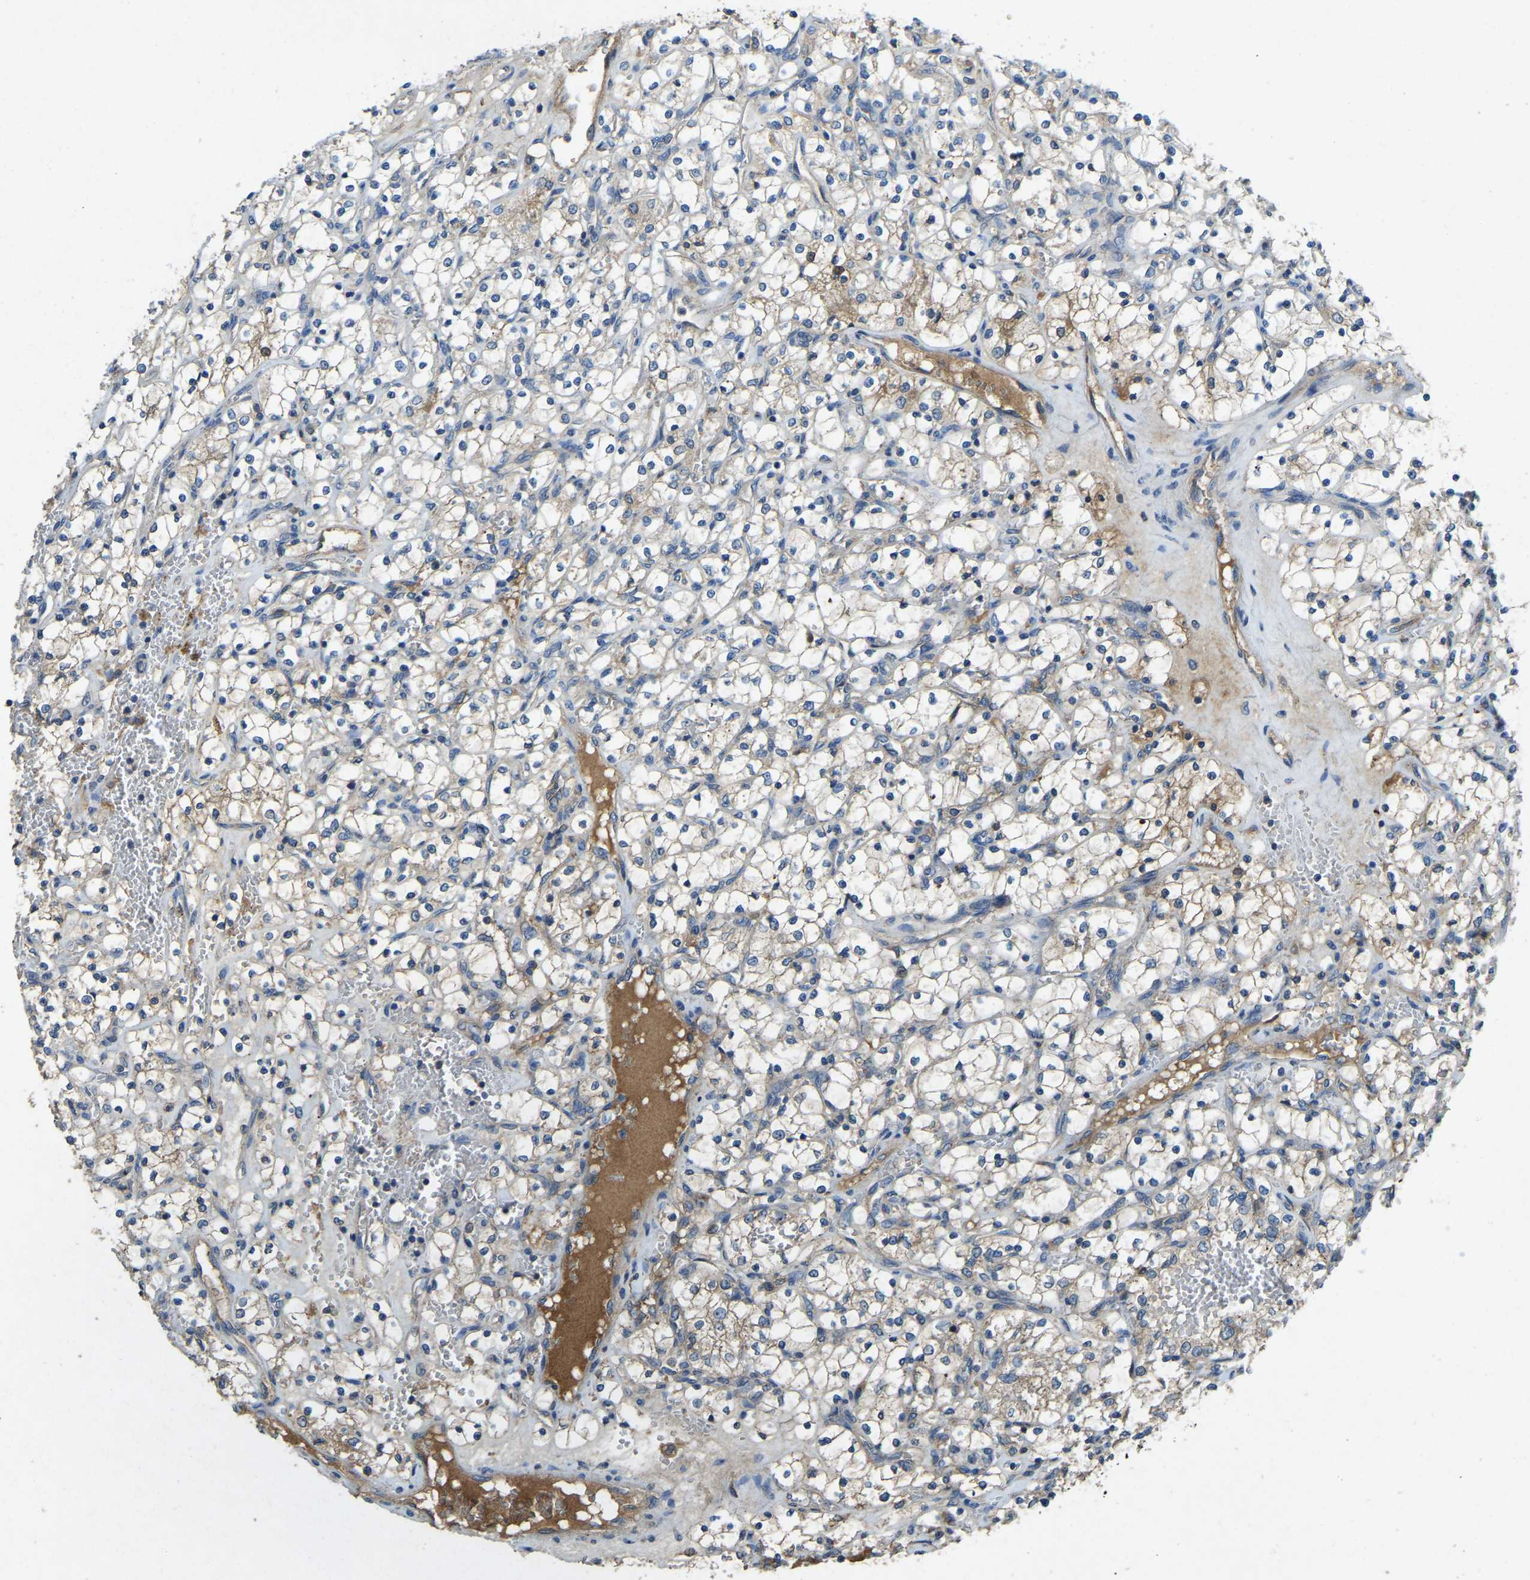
{"staining": {"intensity": "weak", "quantity": "25%-75%", "location": "cytoplasmic/membranous"}, "tissue": "renal cancer", "cell_type": "Tumor cells", "image_type": "cancer", "snomed": [{"axis": "morphology", "description": "Adenocarcinoma, NOS"}, {"axis": "topography", "description": "Kidney"}], "caption": "Protein expression analysis of adenocarcinoma (renal) exhibits weak cytoplasmic/membranous staining in about 25%-75% of tumor cells.", "gene": "ATP8B1", "patient": {"sex": "female", "age": 69}}